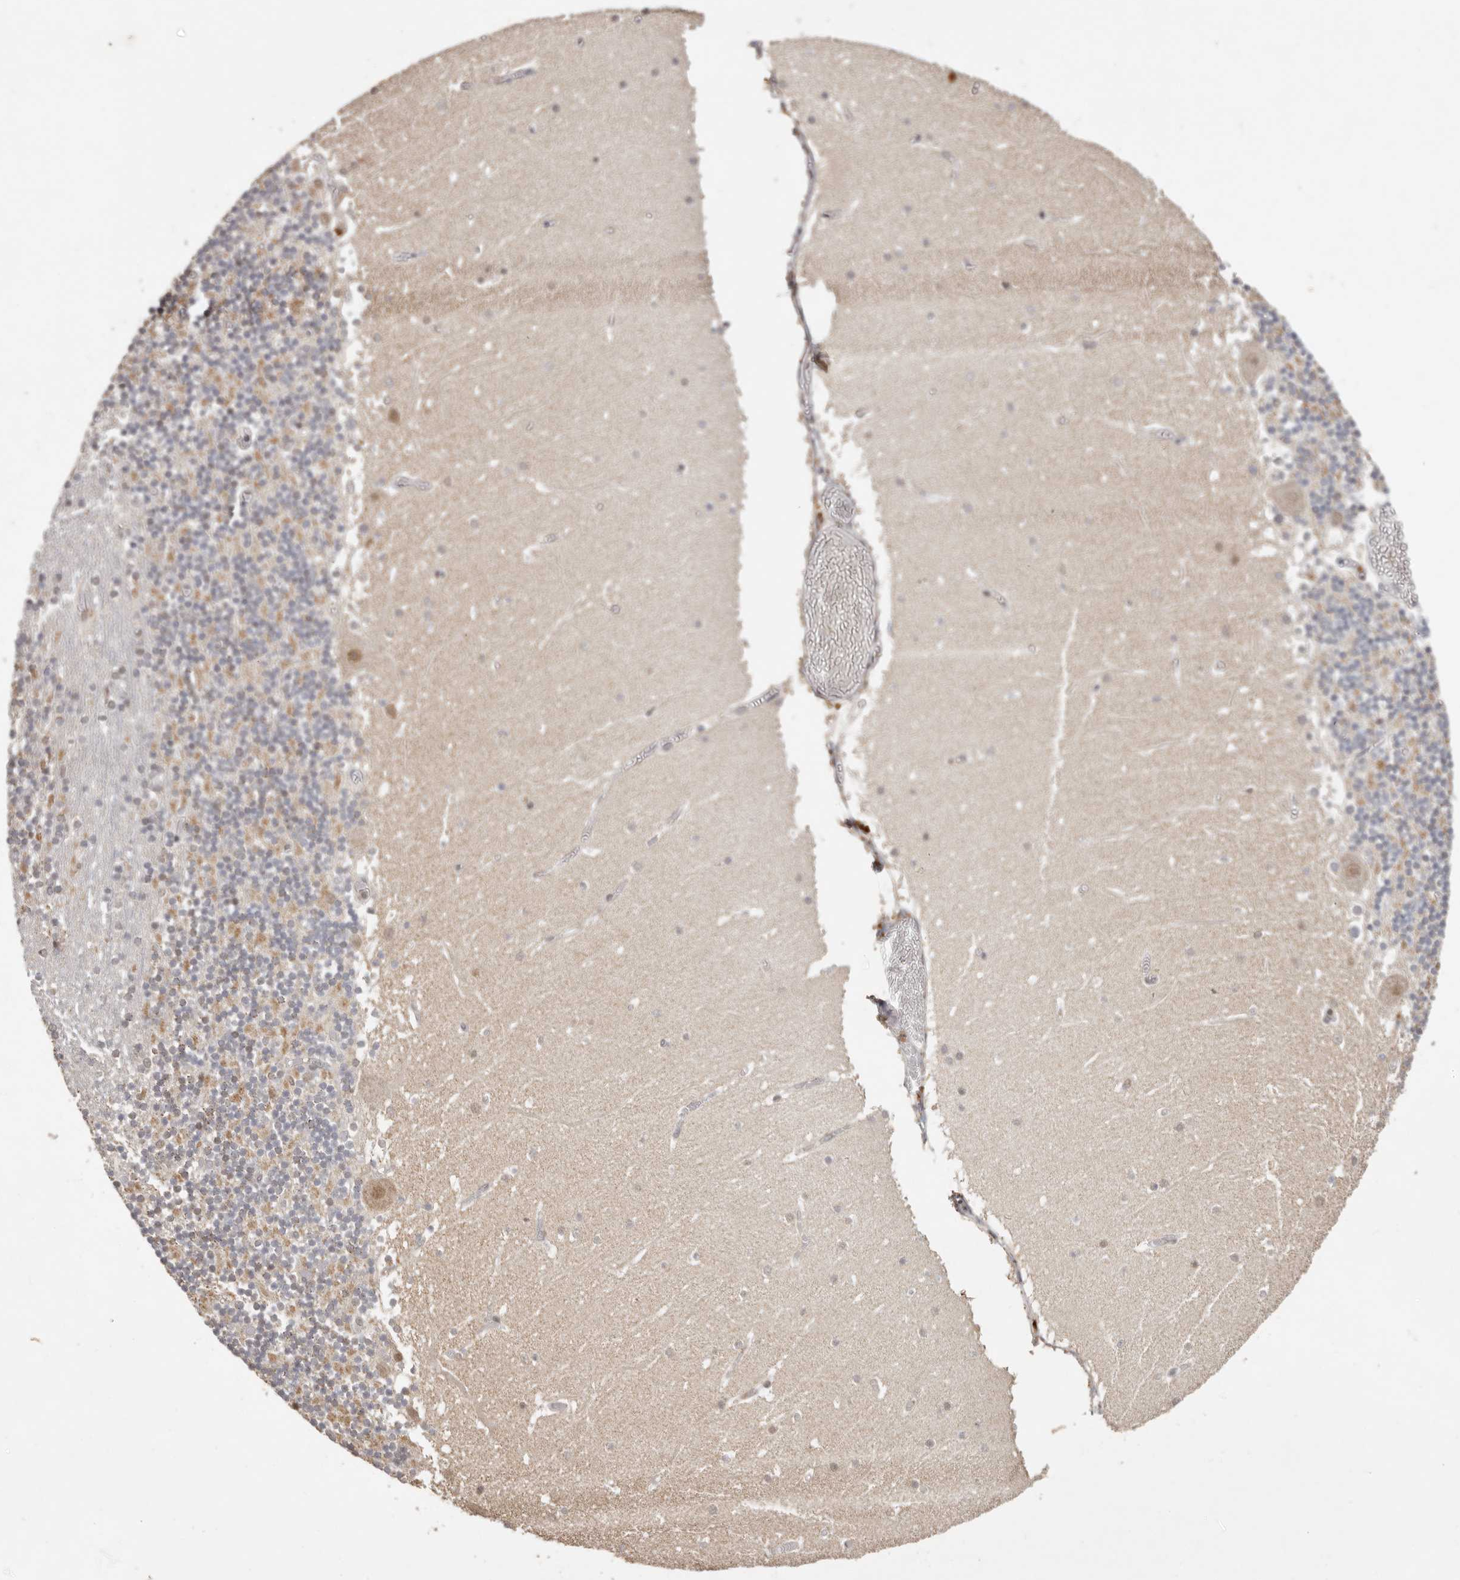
{"staining": {"intensity": "weak", "quantity": "<25%", "location": "cytoplasmic/membranous"}, "tissue": "cerebellum", "cell_type": "Cells in granular layer", "image_type": "normal", "snomed": [{"axis": "morphology", "description": "Normal tissue, NOS"}, {"axis": "topography", "description": "Cerebellum"}], "caption": "An IHC image of normal cerebellum is shown. There is no staining in cells in granular layer of cerebellum.", "gene": "SEC14L1", "patient": {"sex": "female", "age": 28}}